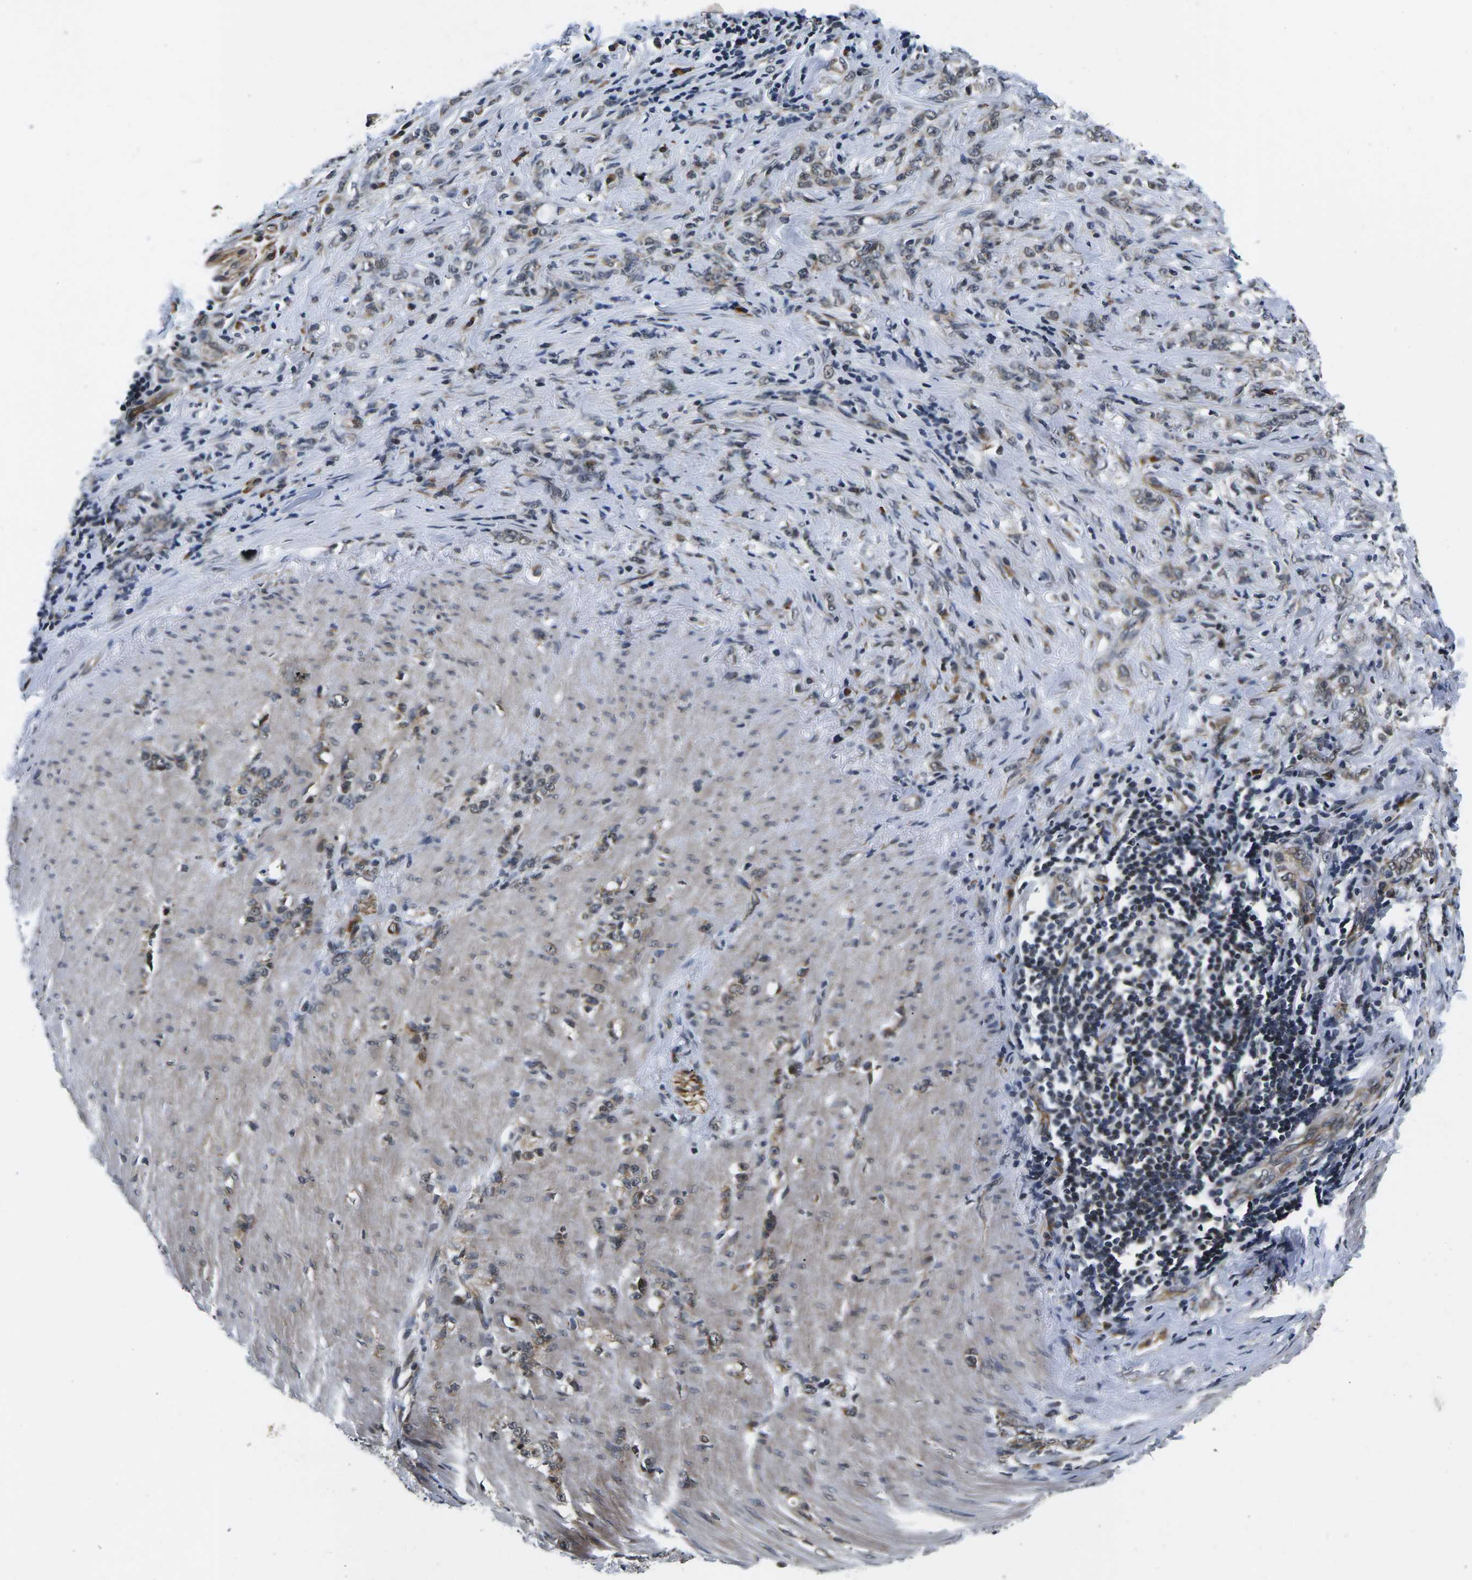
{"staining": {"intensity": "weak", "quantity": ">75%", "location": "cytoplasmic/membranous"}, "tissue": "stomach cancer", "cell_type": "Tumor cells", "image_type": "cancer", "snomed": [{"axis": "morphology", "description": "Adenocarcinoma, NOS"}, {"axis": "topography", "description": "Stomach, lower"}], "caption": "Stomach adenocarcinoma was stained to show a protein in brown. There is low levels of weak cytoplasmic/membranous expression in approximately >75% of tumor cells.", "gene": "CCNE1", "patient": {"sex": "male", "age": 88}}